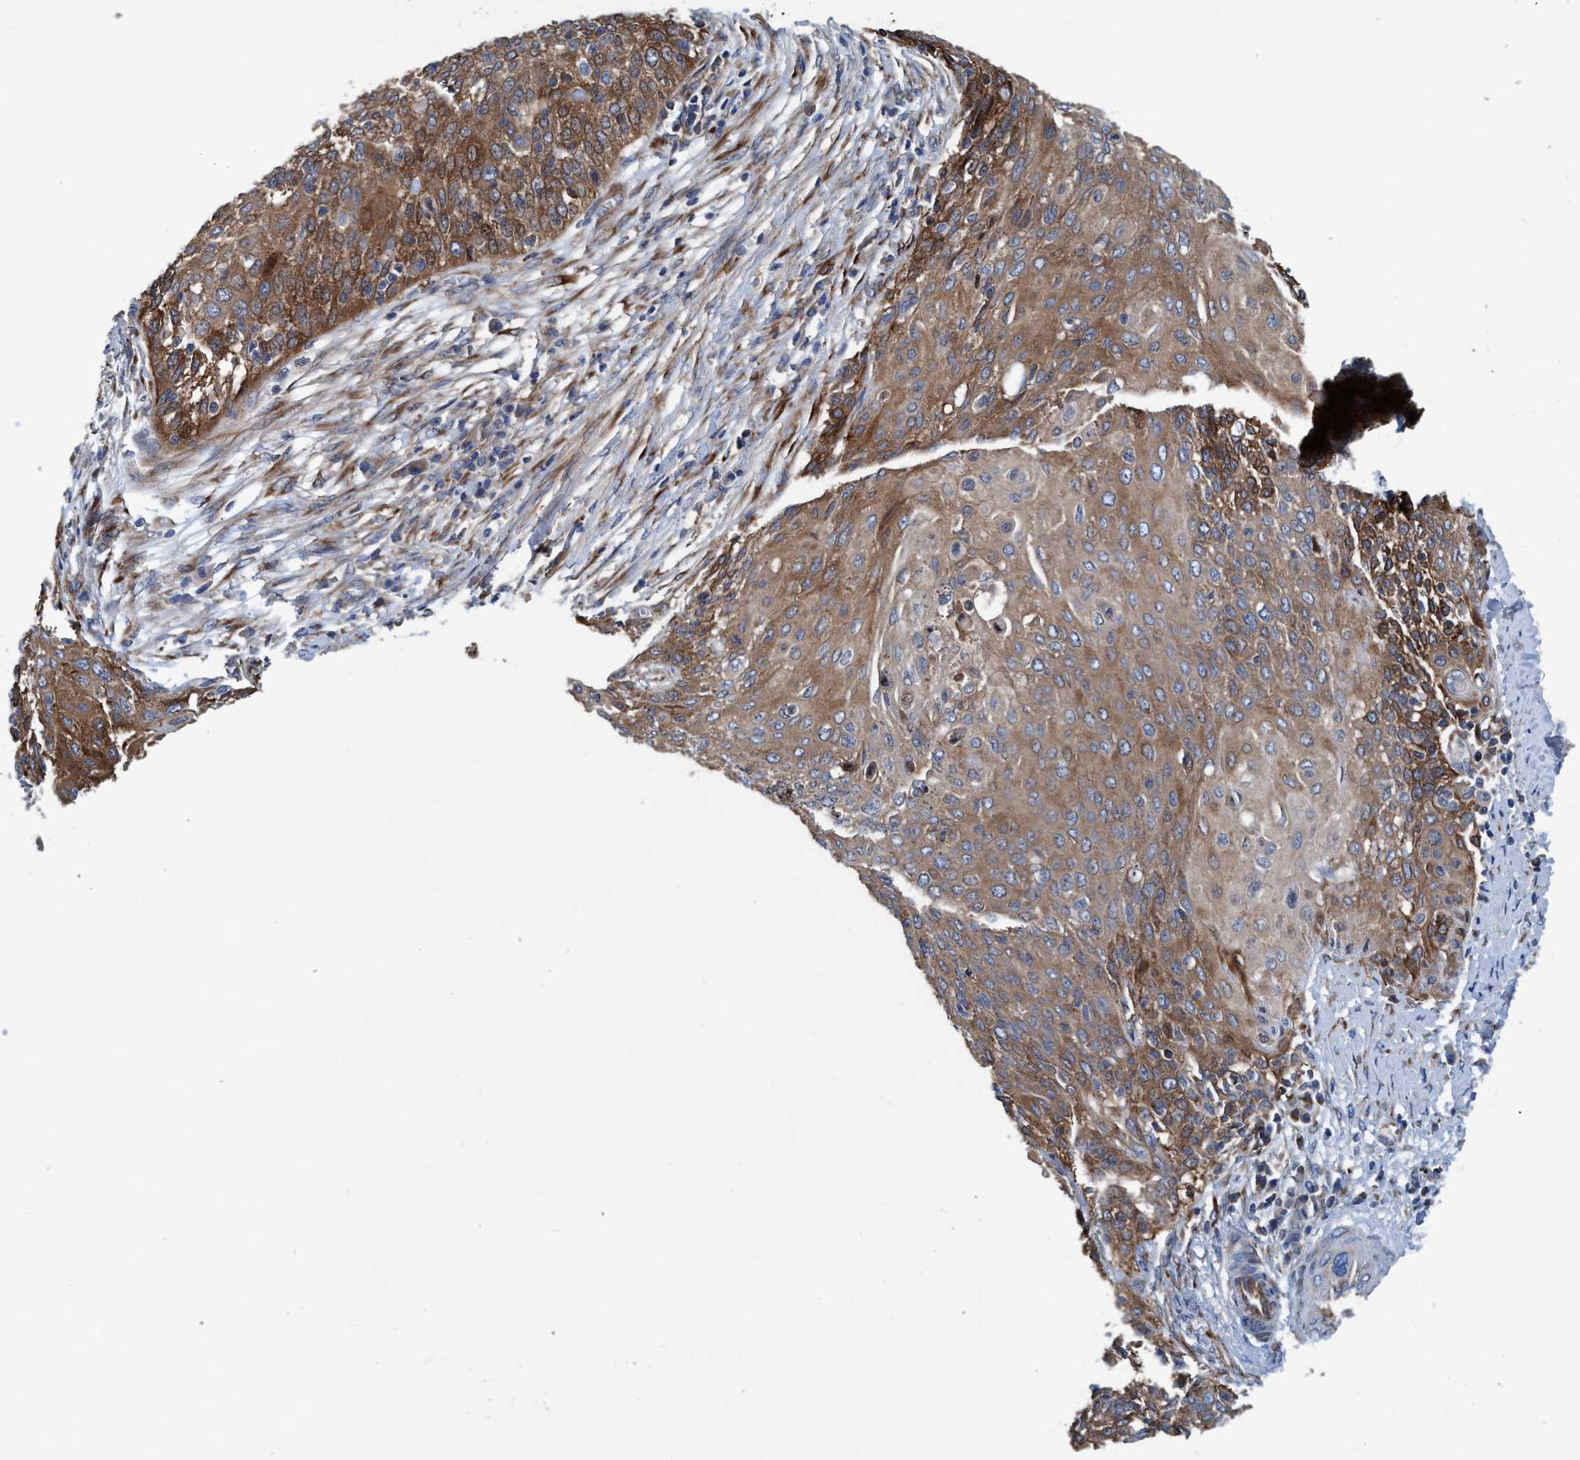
{"staining": {"intensity": "moderate", "quantity": ">75%", "location": "cytoplasmic/membranous"}, "tissue": "cervical cancer", "cell_type": "Tumor cells", "image_type": "cancer", "snomed": [{"axis": "morphology", "description": "Squamous cell carcinoma, NOS"}, {"axis": "topography", "description": "Cervix"}], "caption": "Cervical cancer stained with a protein marker reveals moderate staining in tumor cells.", "gene": "NMT1", "patient": {"sex": "female", "age": 39}}